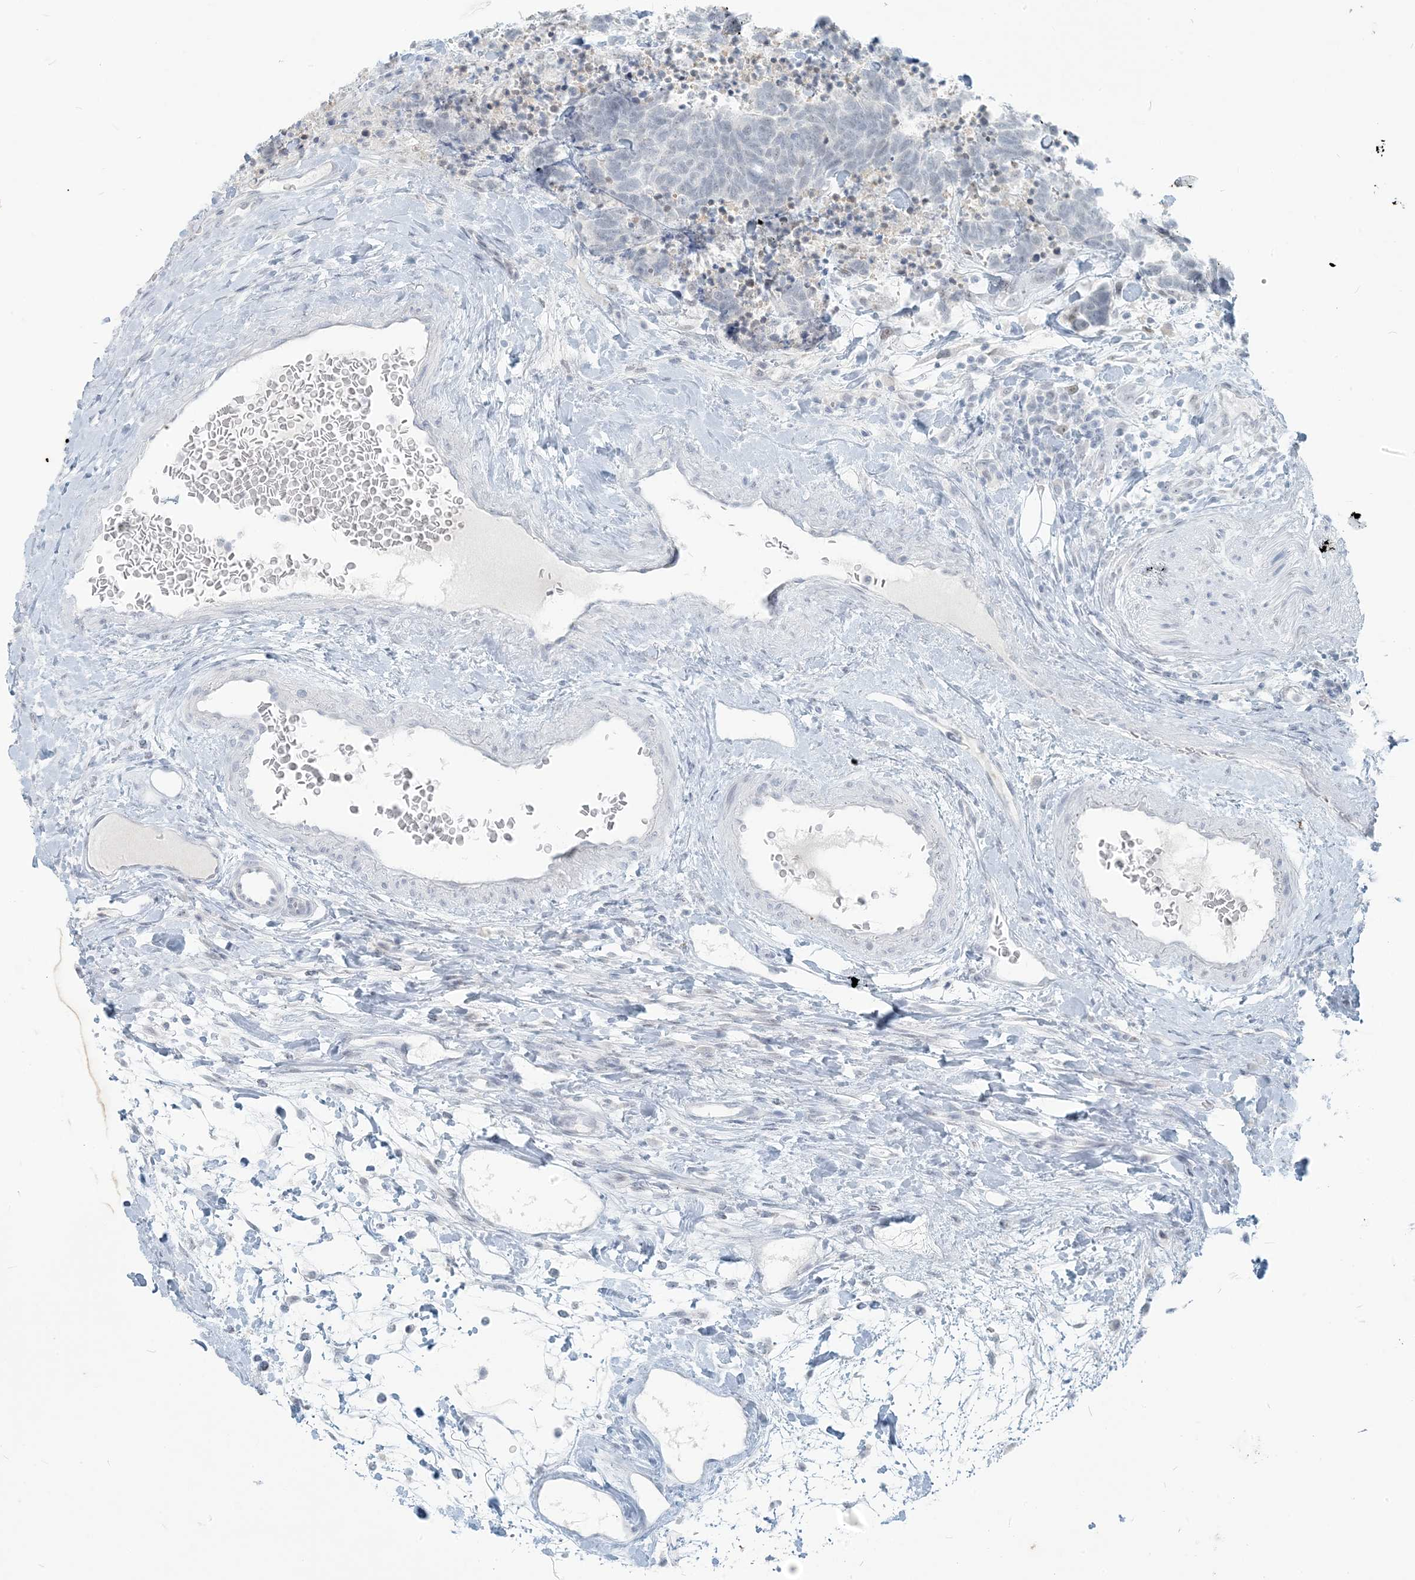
{"staining": {"intensity": "negative", "quantity": "none", "location": "none"}, "tissue": "carcinoid", "cell_type": "Tumor cells", "image_type": "cancer", "snomed": [{"axis": "morphology", "description": "Carcinoma, NOS"}, {"axis": "morphology", "description": "Carcinoid, malignant, NOS"}, {"axis": "topography", "description": "Urinary bladder"}], "caption": "Carcinoid (malignant) was stained to show a protein in brown. There is no significant expression in tumor cells.", "gene": "SCML1", "patient": {"sex": "male", "age": 57}}